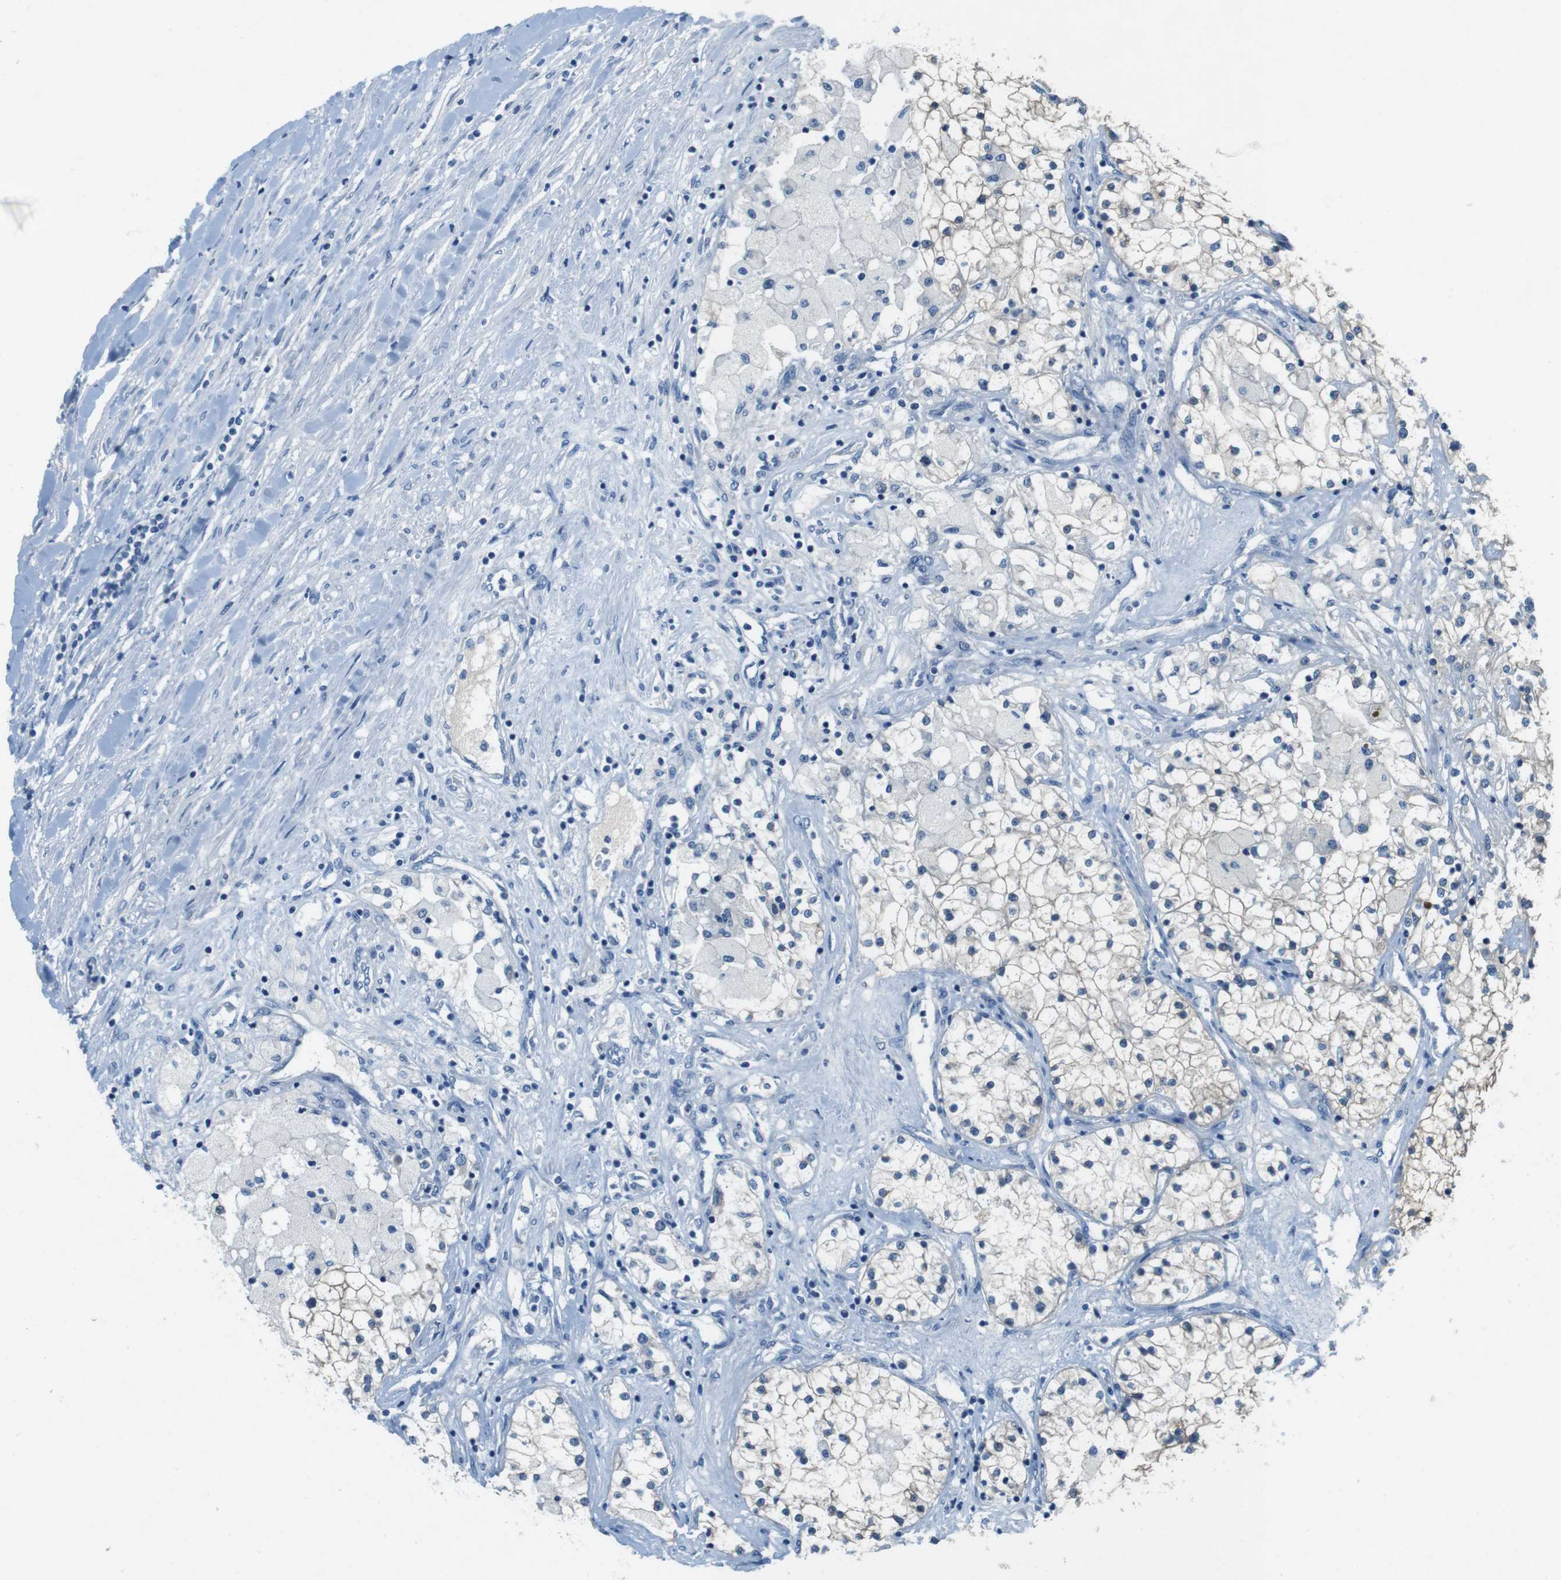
{"staining": {"intensity": "negative", "quantity": "none", "location": "none"}, "tissue": "renal cancer", "cell_type": "Tumor cells", "image_type": "cancer", "snomed": [{"axis": "morphology", "description": "Adenocarcinoma, NOS"}, {"axis": "topography", "description": "Kidney"}], "caption": "The photomicrograph exhibits no significant expression in tumor cells of renal cancer (adenocarcinoma).", "gene": "SLC35A3", "patient": {"sex": "male", "age": 68}}